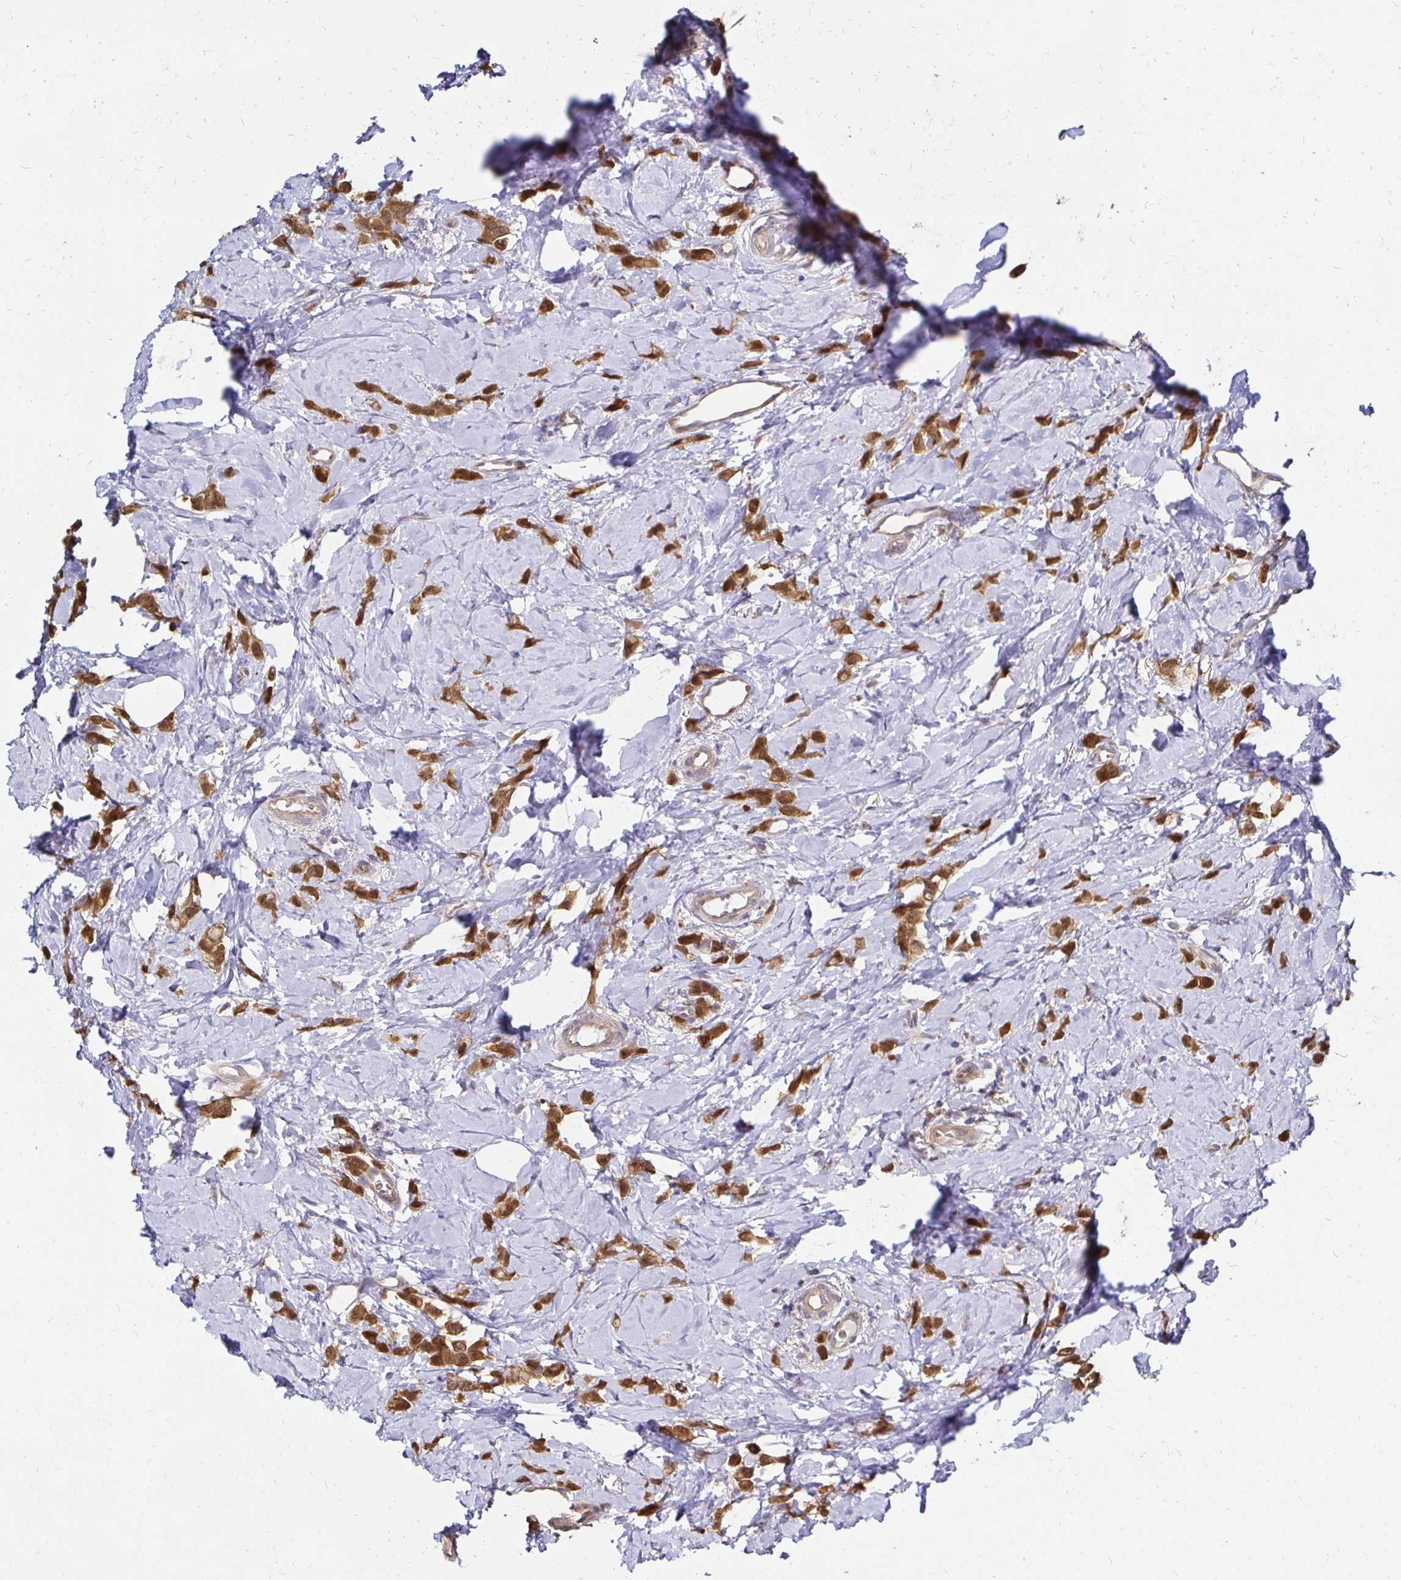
{"staining": {"intensity": "moderate", "quantity": ">75%", "location": "cytoplasmic/membranous,nuclear"}, "tissue": "breast cancer", "cell_type": "Tumor cells", "image_type": "cancer", "snomed": [{"axis": "morphology", "description": "Lobular carcinoma"}, {"axis": "topography", "description": "Breast"}], "caption": "High-power microscopy captured an IHC micrograph of lobular carcinoma (breast), revealing moderate cytoplasmic/membranous and nuclear staining in about >75% of tumor cells. The staining is performed using DAB brown chromogen to label protein expression. The nuclei are counter-stained blue using hematoxylin.", "gene": "TXN", "patient": {"sex": "female", "age": 66}}